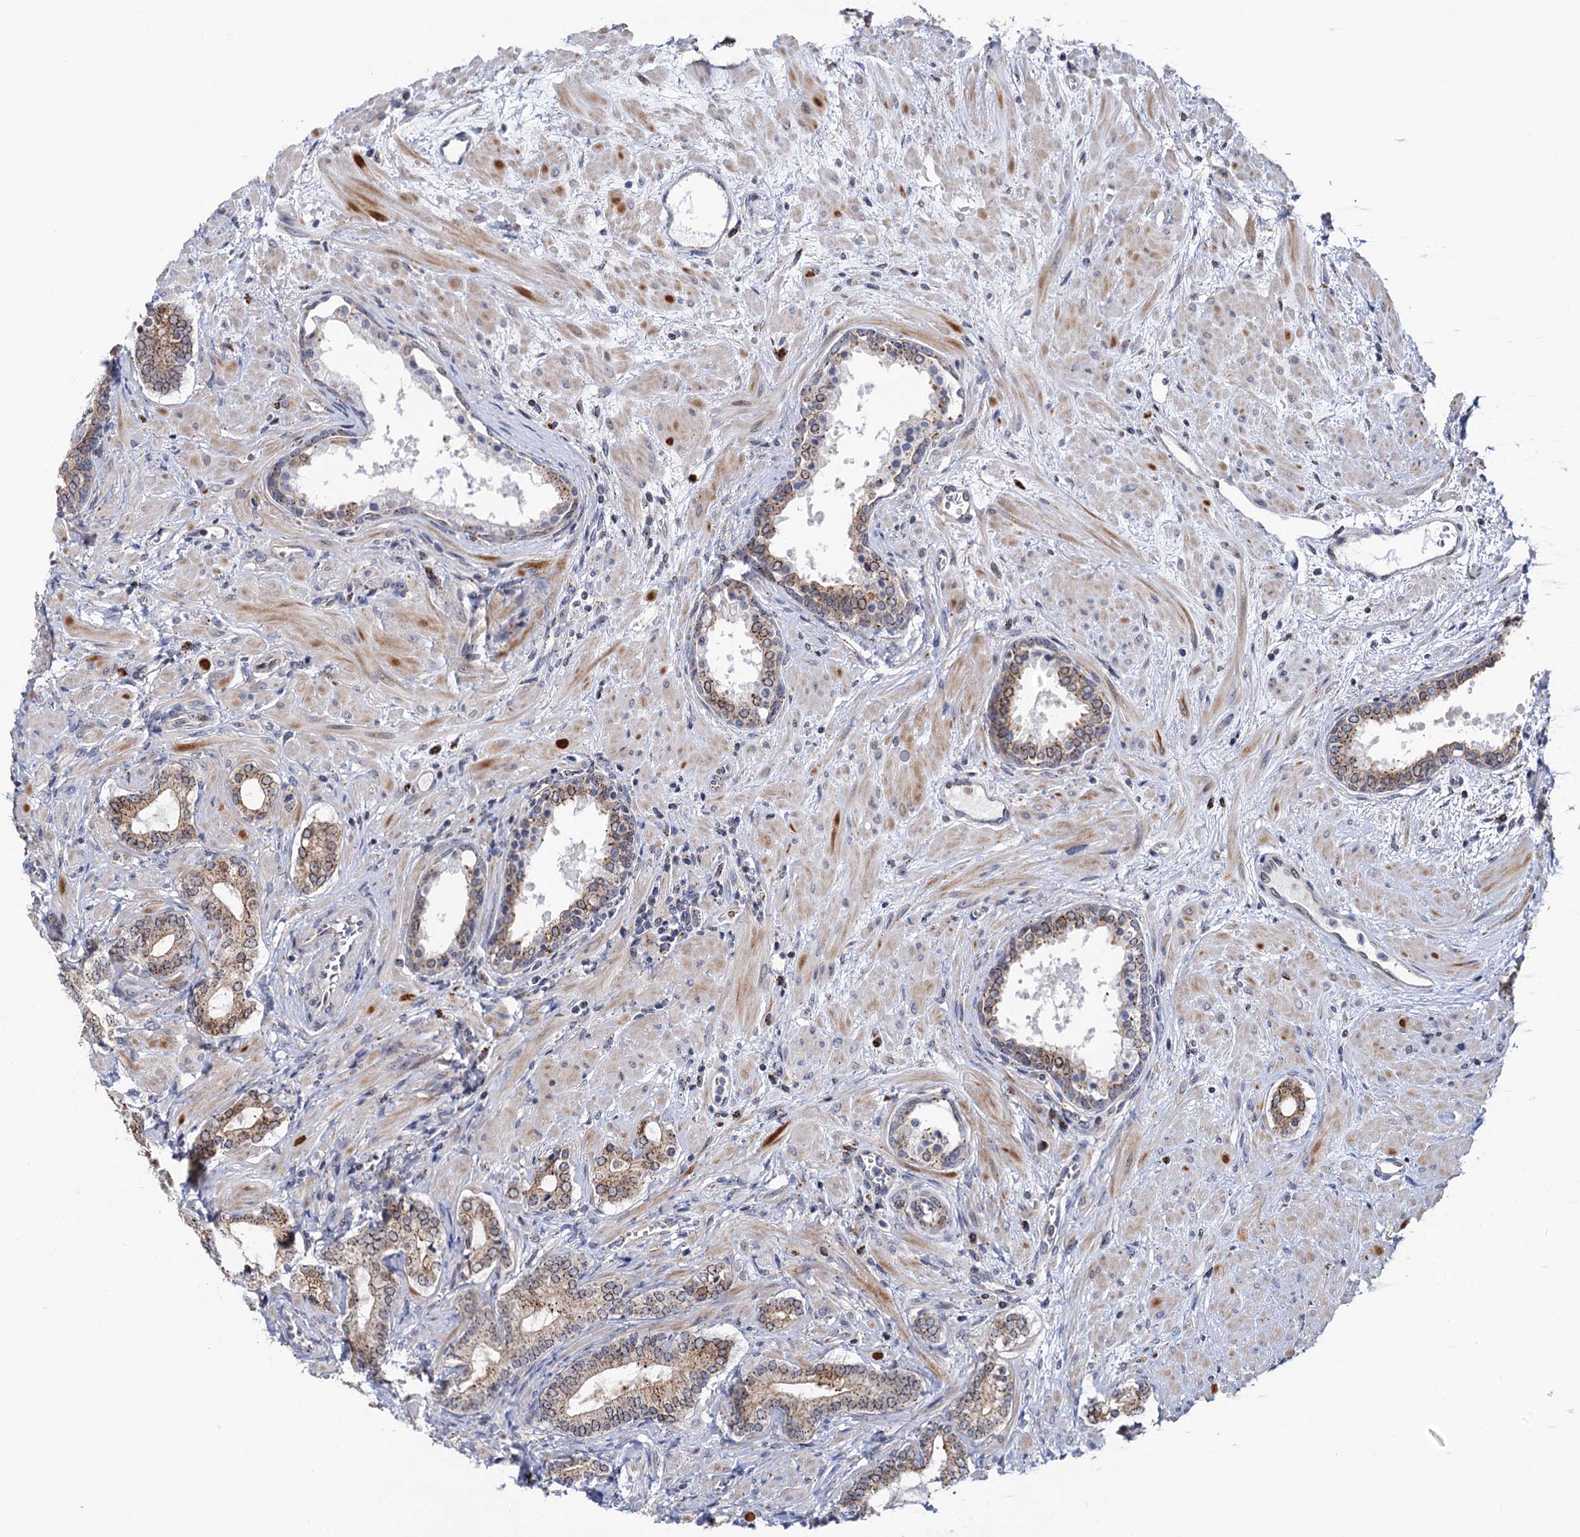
{"staining": {"intensity": "moderate", "quantity": ">75%", "location": "cytoplasmic/membranous"}, "tissue": "prostate cancer", "cell_type": "Tumor cells", "image_type": "cancer", "snomed": [{"axis": "morphology", "description": "Adenocarcinoma, High grade"}, {"axis": "topography", "description": "Prostate"}], "caption": "This is a photomicrograph of immunohistochemistry staining of prostate cancer (high-grade adenocarcinoma), which shows moderate expression in the cytoplasmic/membranous of tumor cells.", "gene": "THAP2", "patient": {"sex": "male", "age": 64}}